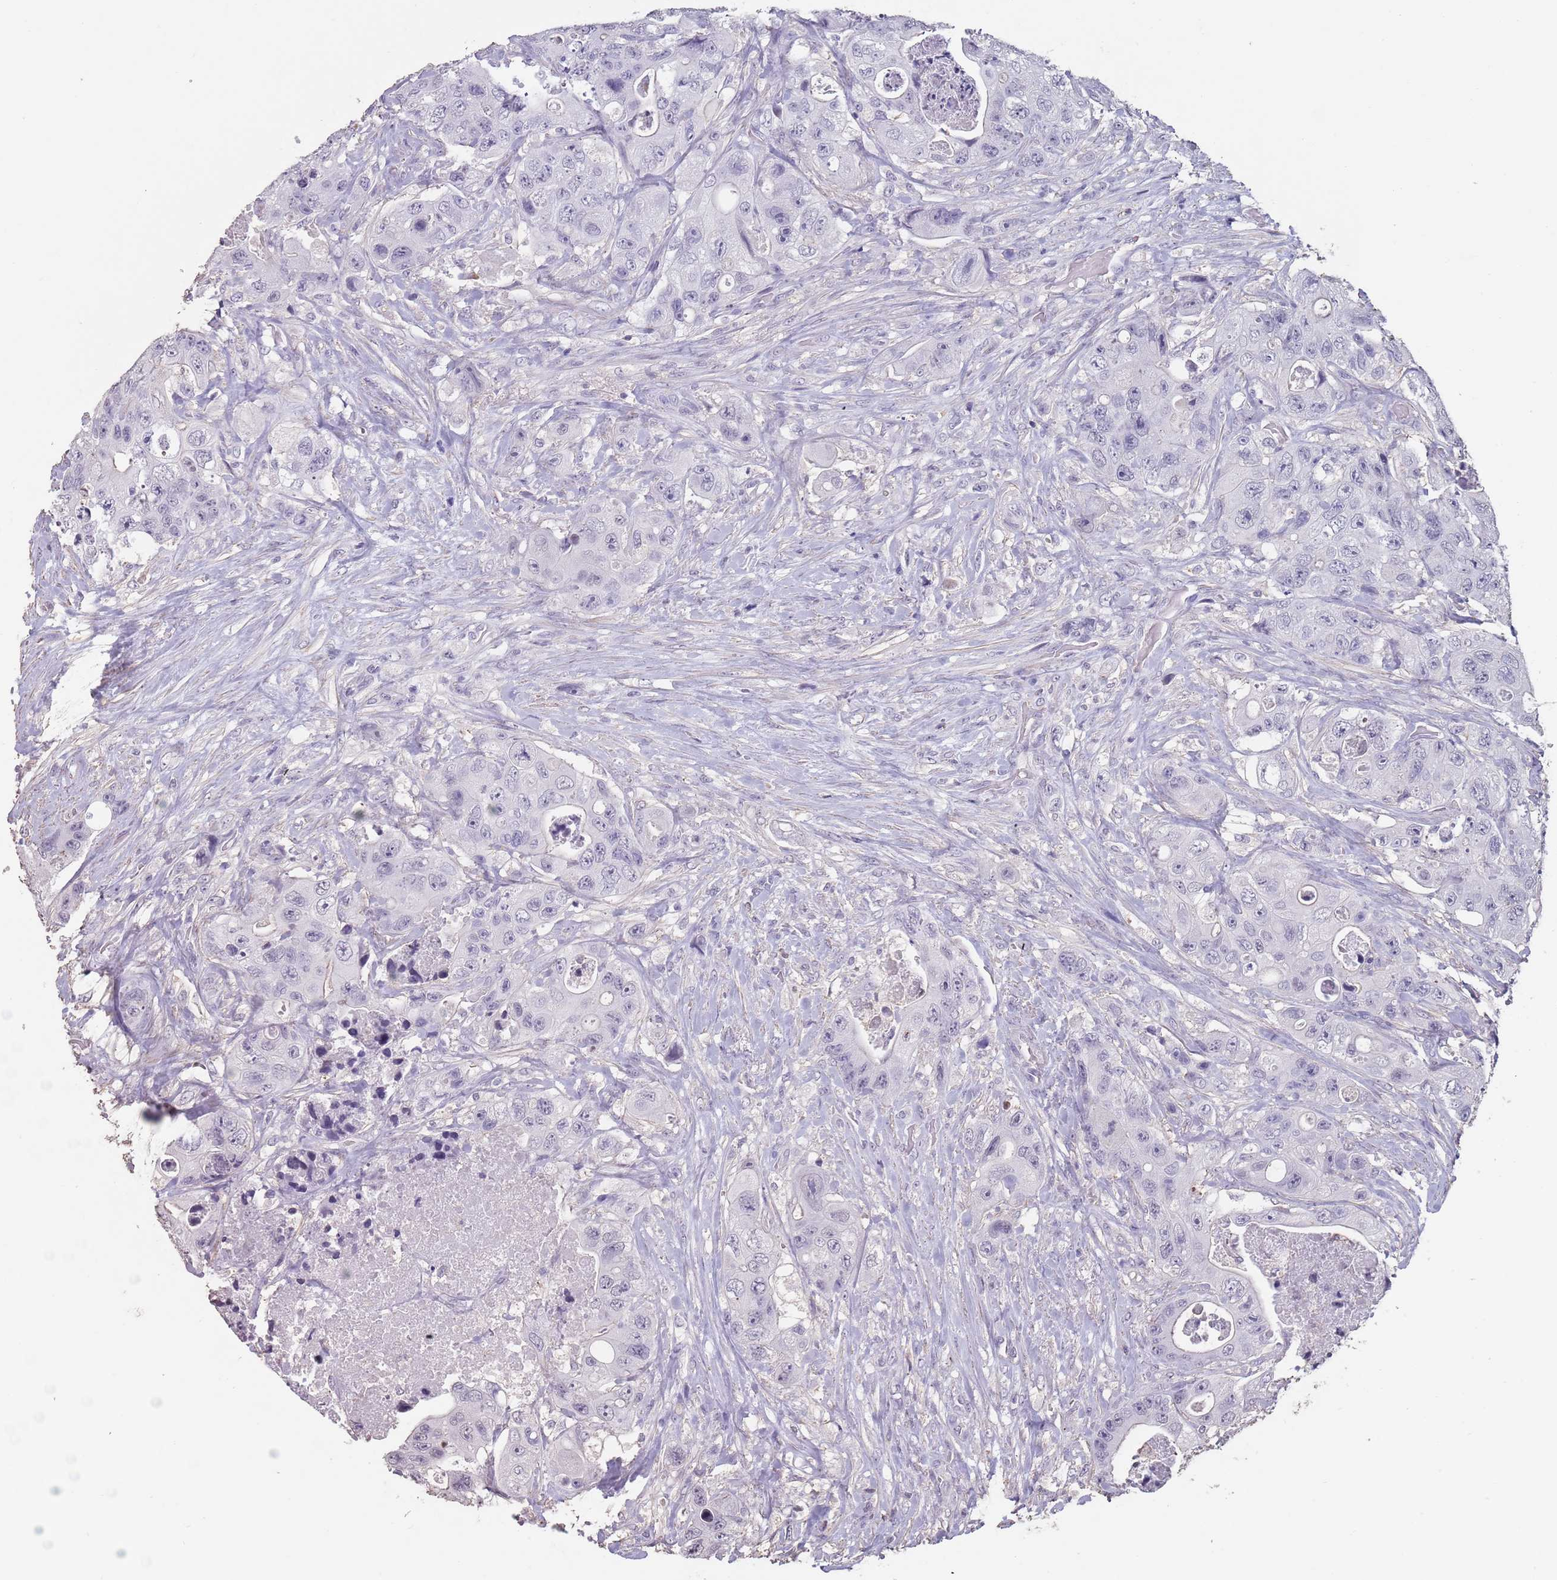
{"staining": {"intensity": "negative", "quantity": "none", "location": "none"}, "tissue": "colorectal cancer", "cell_type": "Tumor cells", "image_type": "cancer", "snomed": [{"axis": "morphology", "description": "Adenocarcinoma, NOS"}, {"axis": "topography", "description": "Colon"}], "caption": "An immunohistochemistry micrograph of colorectal adenocarcinoma is shown. There is no staining in tumor cells of colorectal adenocarcinoma. (DAB (3,3'-diaminobenzidine) immunohistochemistry (IHC) visualized using brightfield microscopy, high magnification).", "gene": "SUN5", "patient": {"sex": "female", "age": 46}}